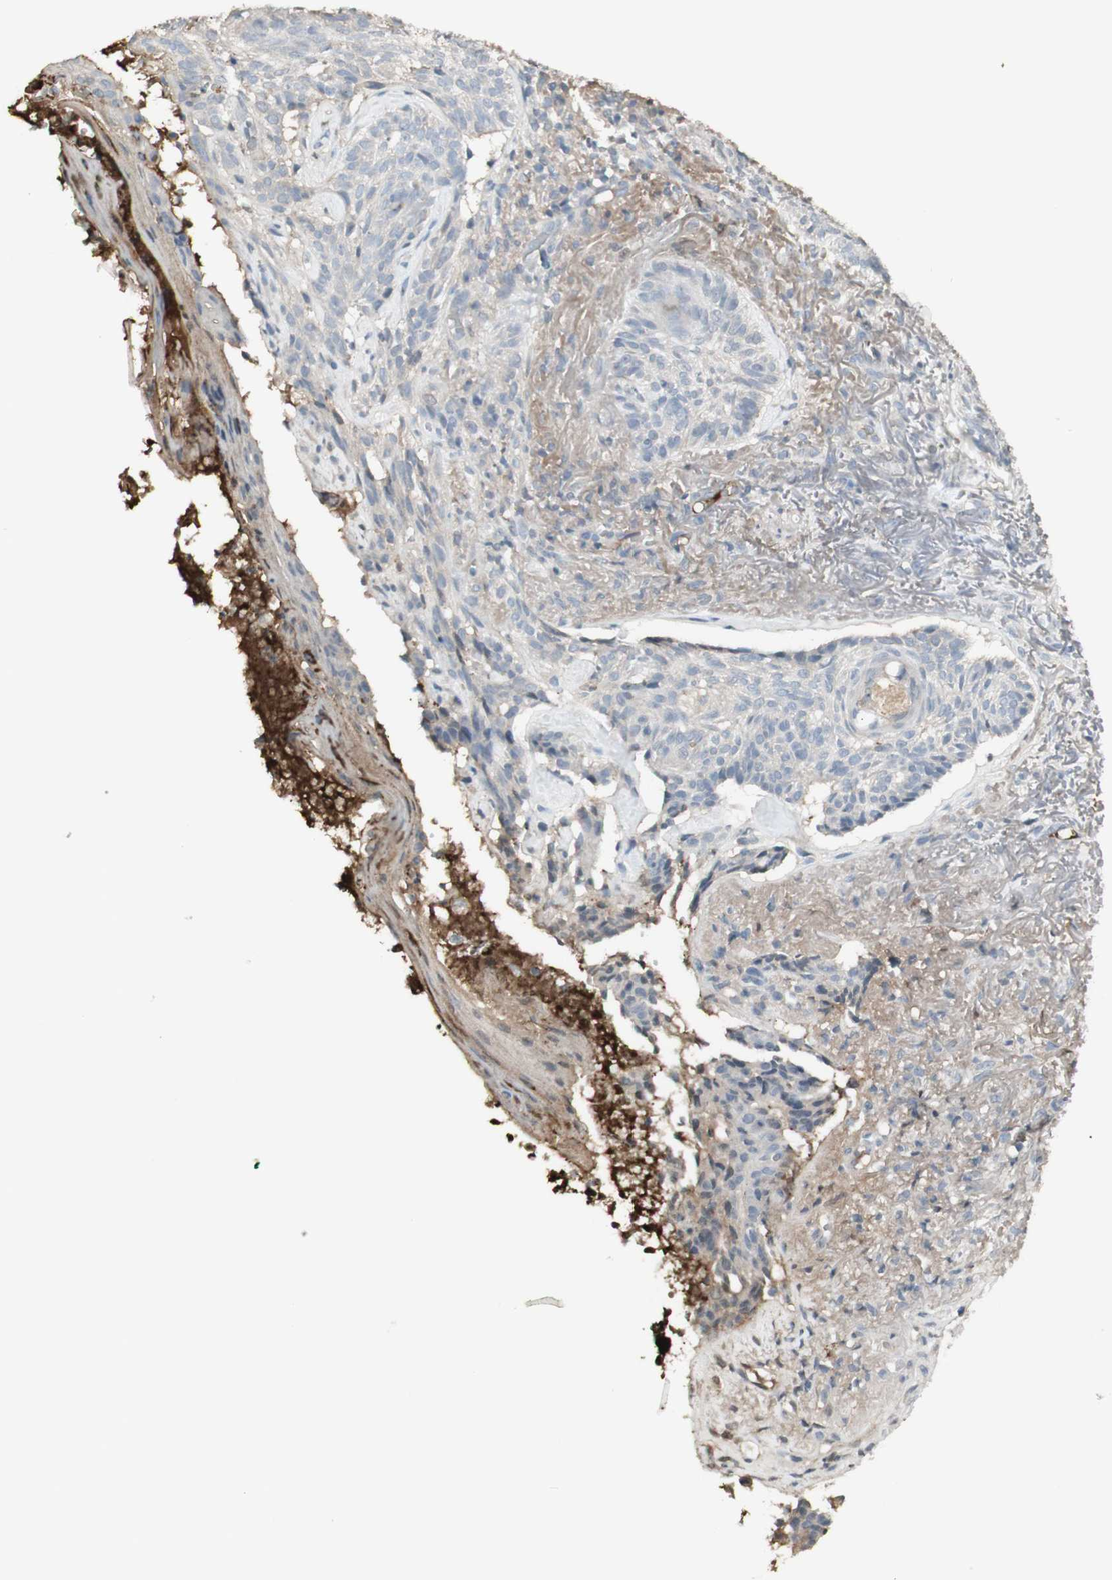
{"staining": {"intensity": "negative", "quantity": "none", "location": "none"}, "tissue": "skin cancer", "cell_type": "Tumor cells", "image_type": "cancer", "snomed": [{"axis": "morphology", "description": "Basal cell carcinoma"}, {"axis": "topography", "description": "Skin"}], "caption": "Tumor cells are negative for protein expression in human skin cancer (basal cell carcinoma). (DAB IHC with hematoxylin counter stain).", "gene": "IFNG", "patient": {"sex": "male", "age": 43}}